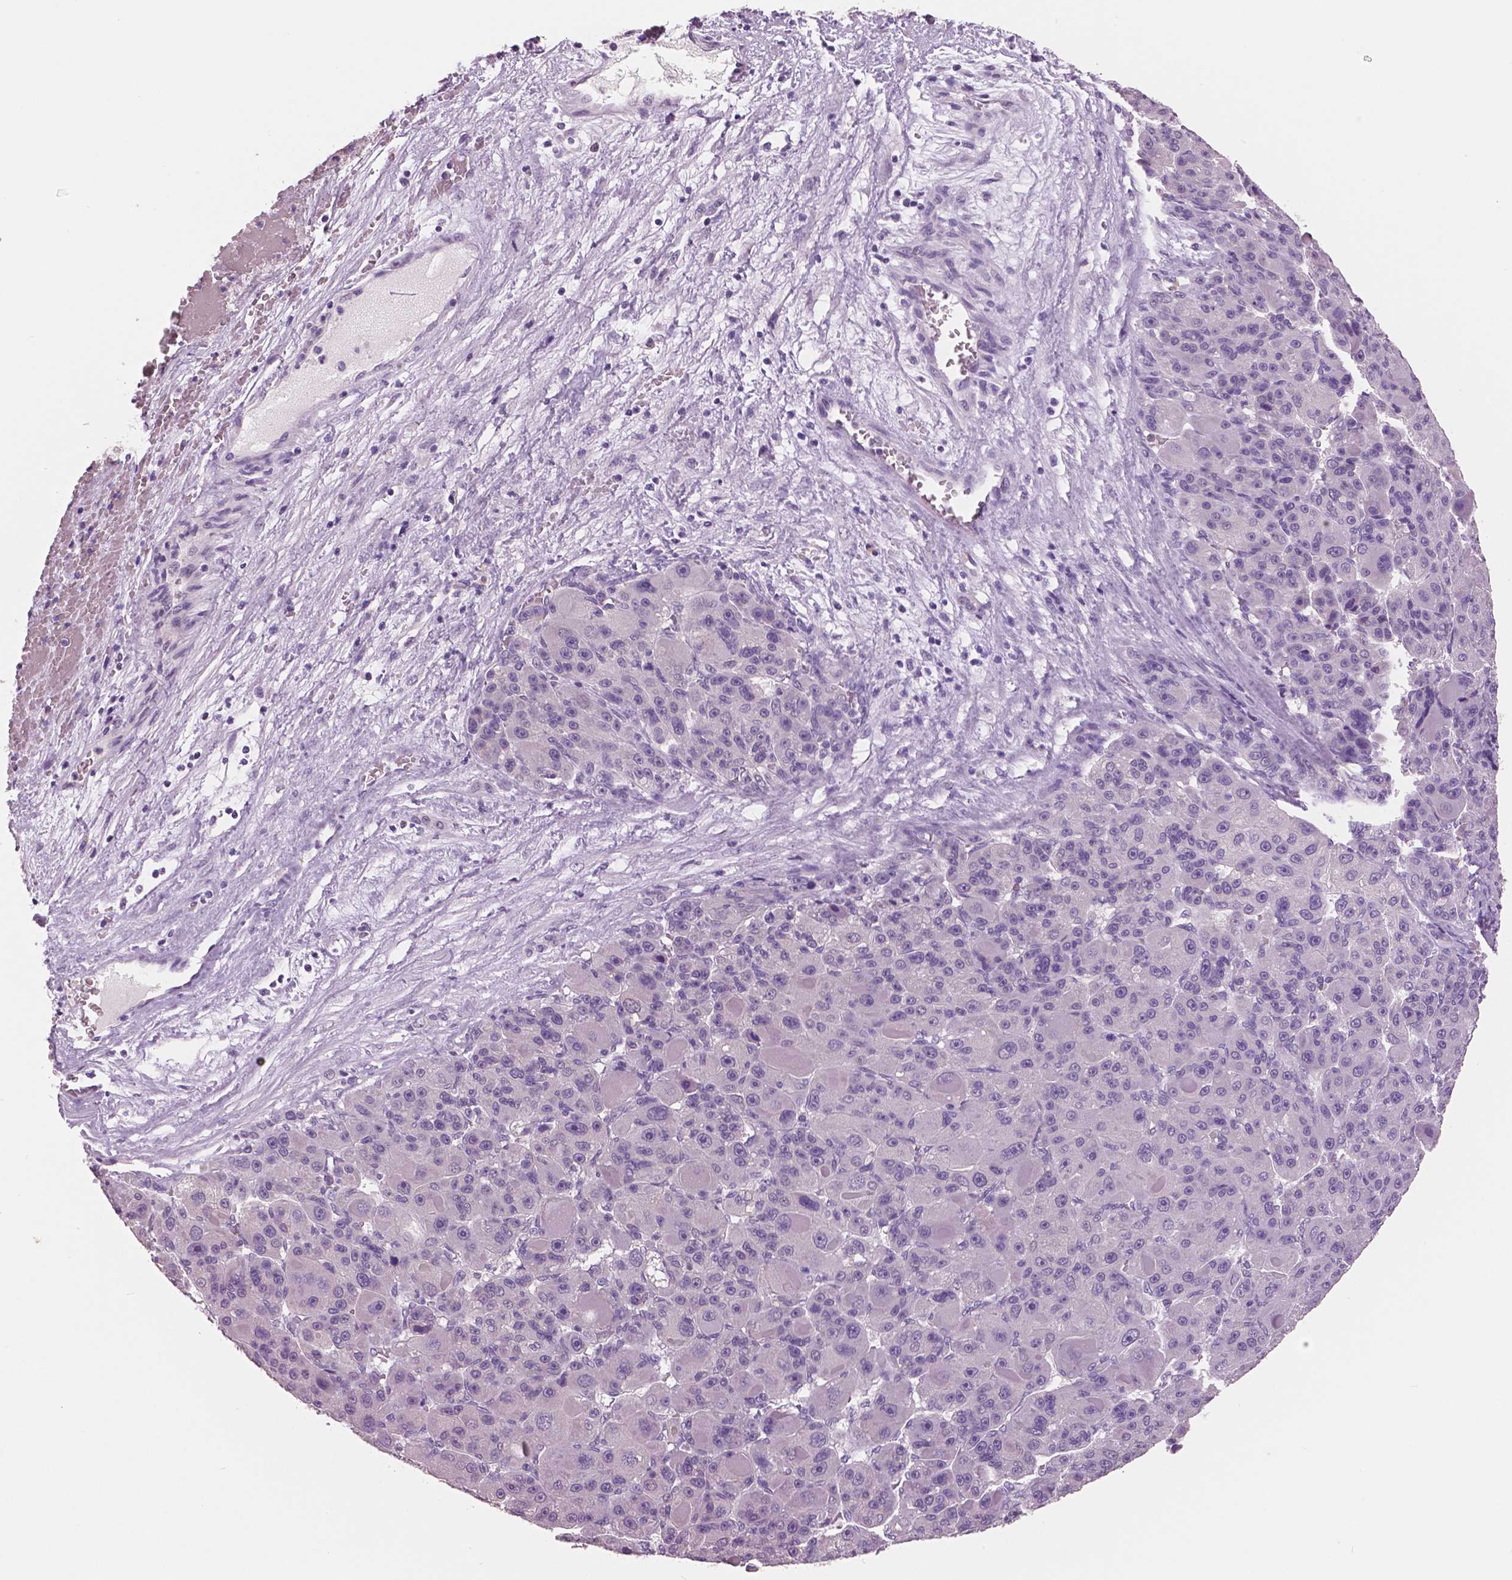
{"staining": {"intensity": "negative", "quantity": "none", "location": "none"}, "tissue": "liver cancer", "cell_type": "Tumor cells", "image_type": "cancer", "snomed": [{"axis": "morphology", "description": "Carcinoma, Hepatocellular, NOS"}, {"axis": "topography", "description": "Liver"}], "caption": "A high-resolution micrograph shows immunohistochemistry (IHC) staining of hepatocellular carcinoma (liver), which shows no significant positivity in tumor cells.", "gene": "NECAB2", "patient": {"sex": "male", "age": 76}}